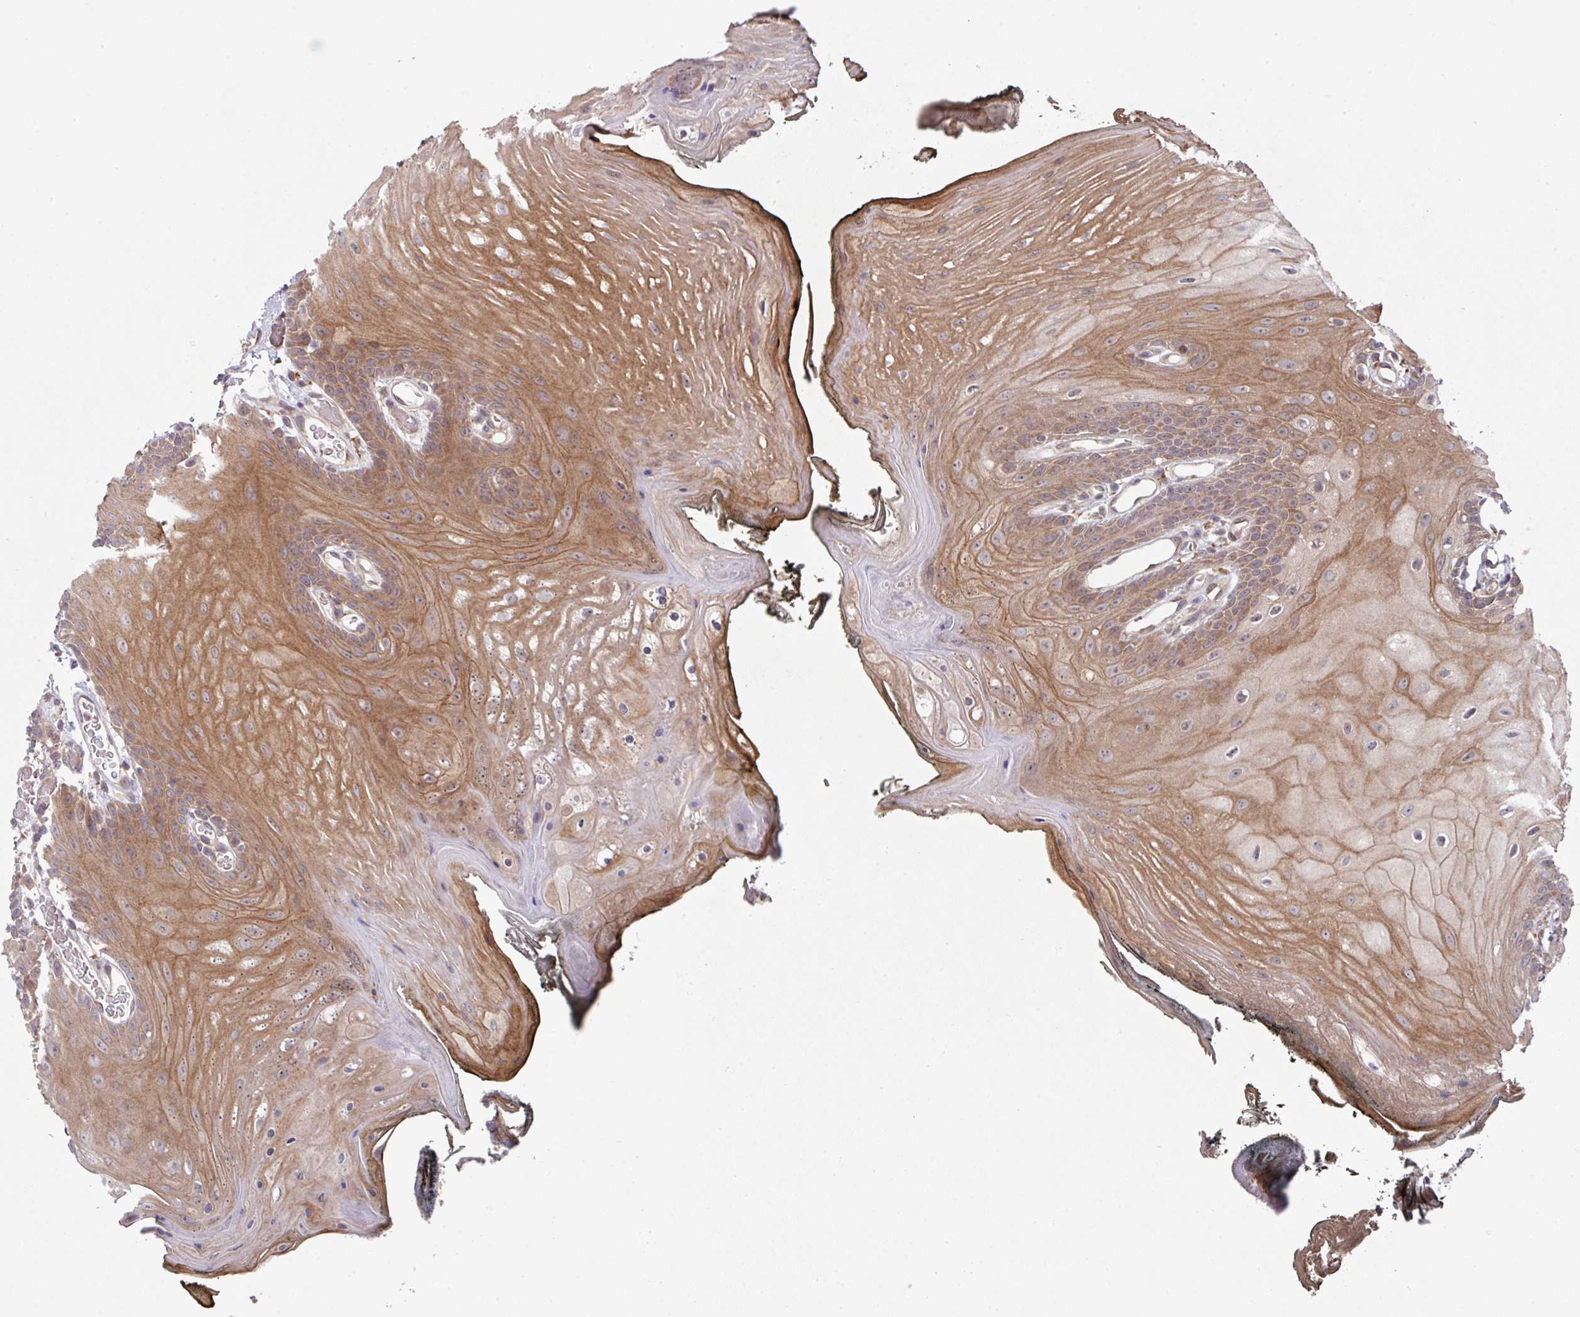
{"staining": {"intensity": "moderate", "quantity": ">75%", "location": "cytoplasmic/membranous"}, "tissue": "oral mucosa", "cell_type": "Squamous epithelial cells", "image_type": "normal", "snomed": [{"axis": "morphology", "description": "Normal tissue, NOS"}, {"axis": "morphology", "description": "Squamous cell carcinoma, NOS"}, {"axis": "topography", "description": "Oral tissue"}, {"axis": "topography", "description": "Head-Neck"}], "caption": "Protein analysis of unremarkable oral mucosa displays moderate cytoplasmic/membranous positivity in approximately >75% of squamous epithelial cells. Nuclei are stained in blue.", "gene": "TRIM14", "patient": {"sex": "female", "age": 81}}